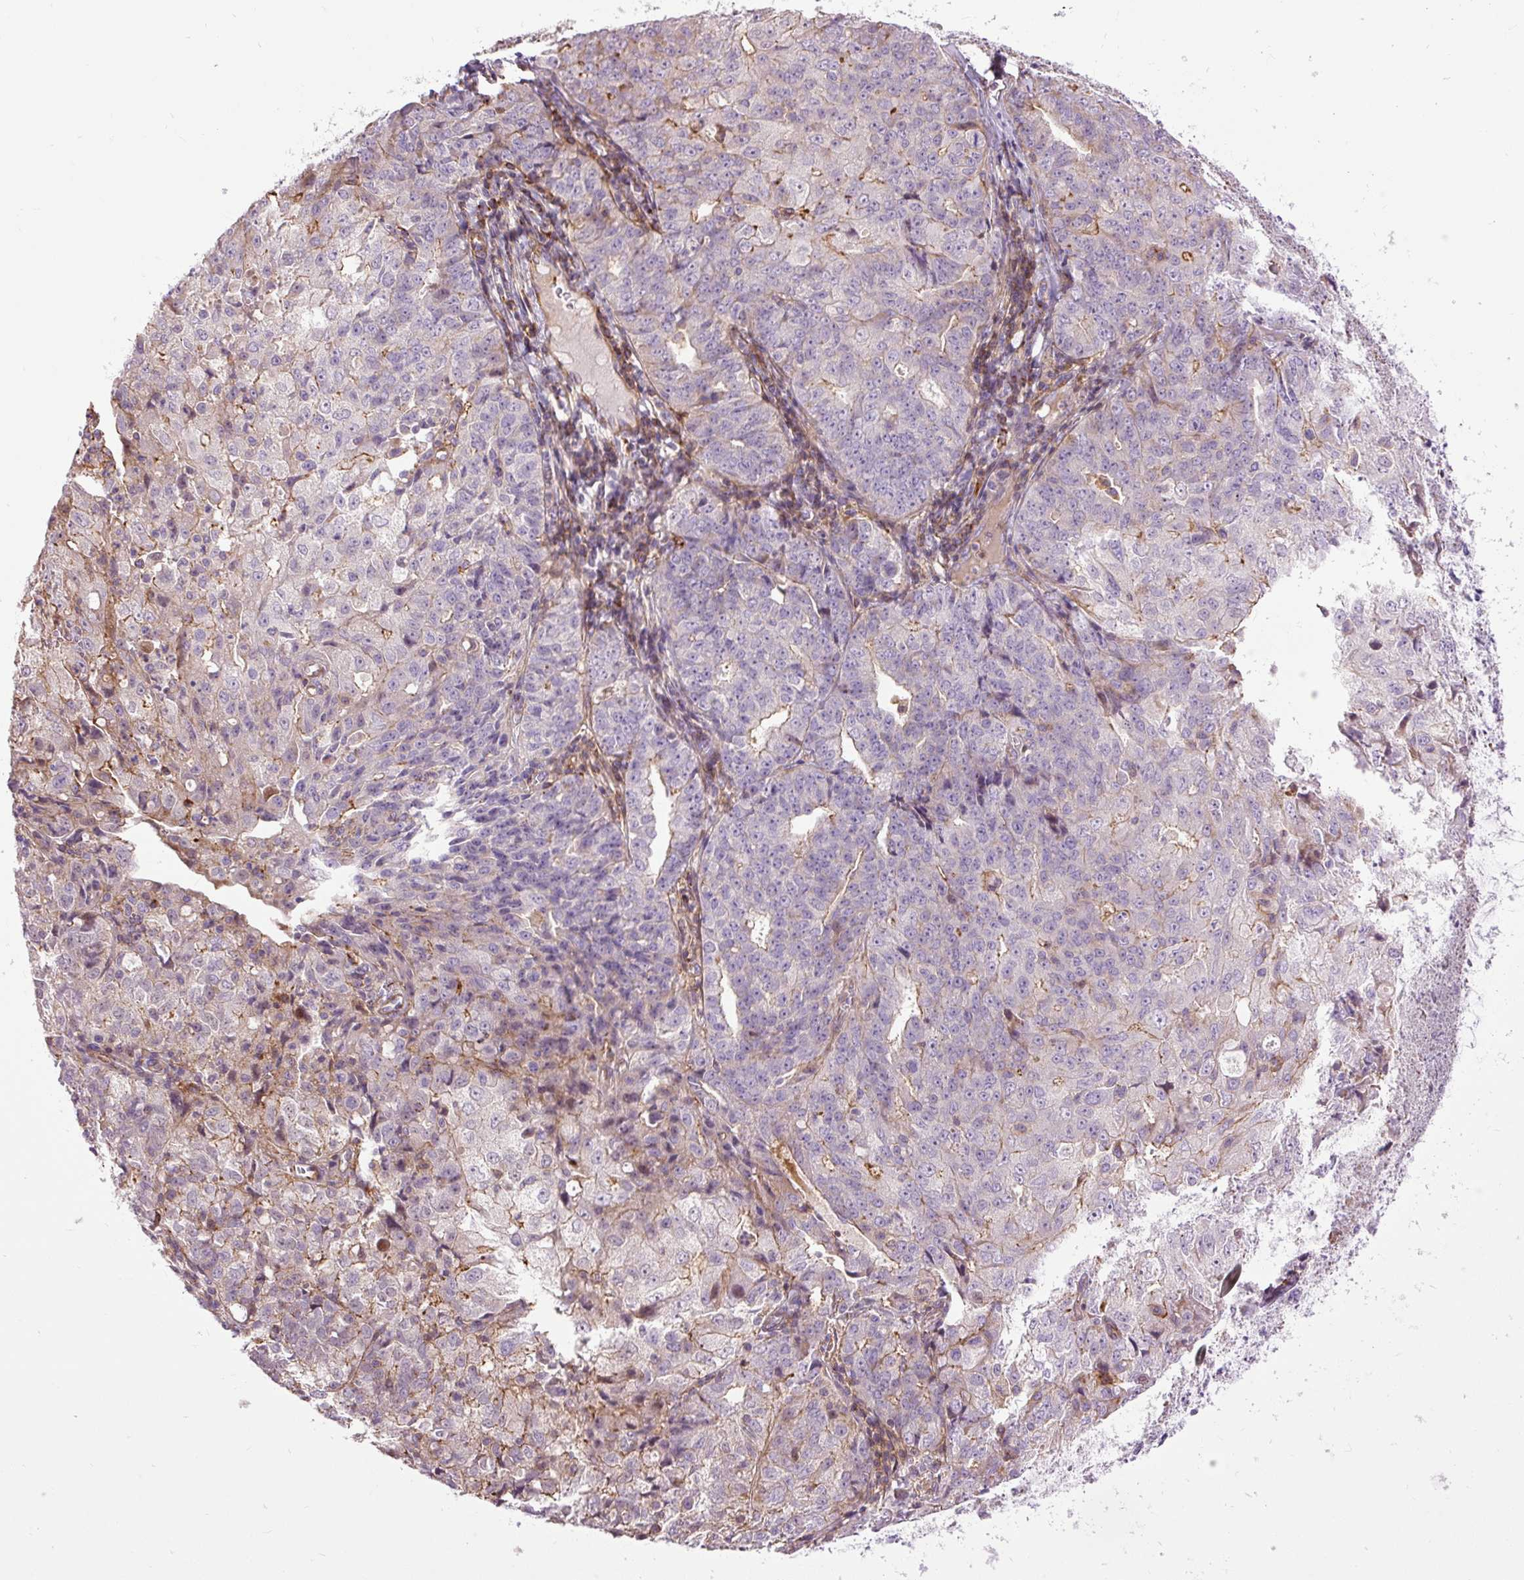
{"staining": {"intensity": "moderate", "quantity": "<25%", "location": "cytoplasmic/membranous"}, "tissue": "endometrial cancer", "cell_type": "Tumor cells", "image_type": "cancer", "snomed": [{"axis": "morphology", "description": "Adenocarcinoma, NOS"}, {"axis": "topography", "description": "Endometrium"}], "caption": "The photomicrograph demonstrates immunohistochemical staining of endometrial adenocarcinoma. There is moderate cytoplasmic/membranous positivity is identified in about <25% of tumor cells. Nuclei are stained in blue.", "gene": "ZNF197", "patient": {"sex": "female", "age": 61}}